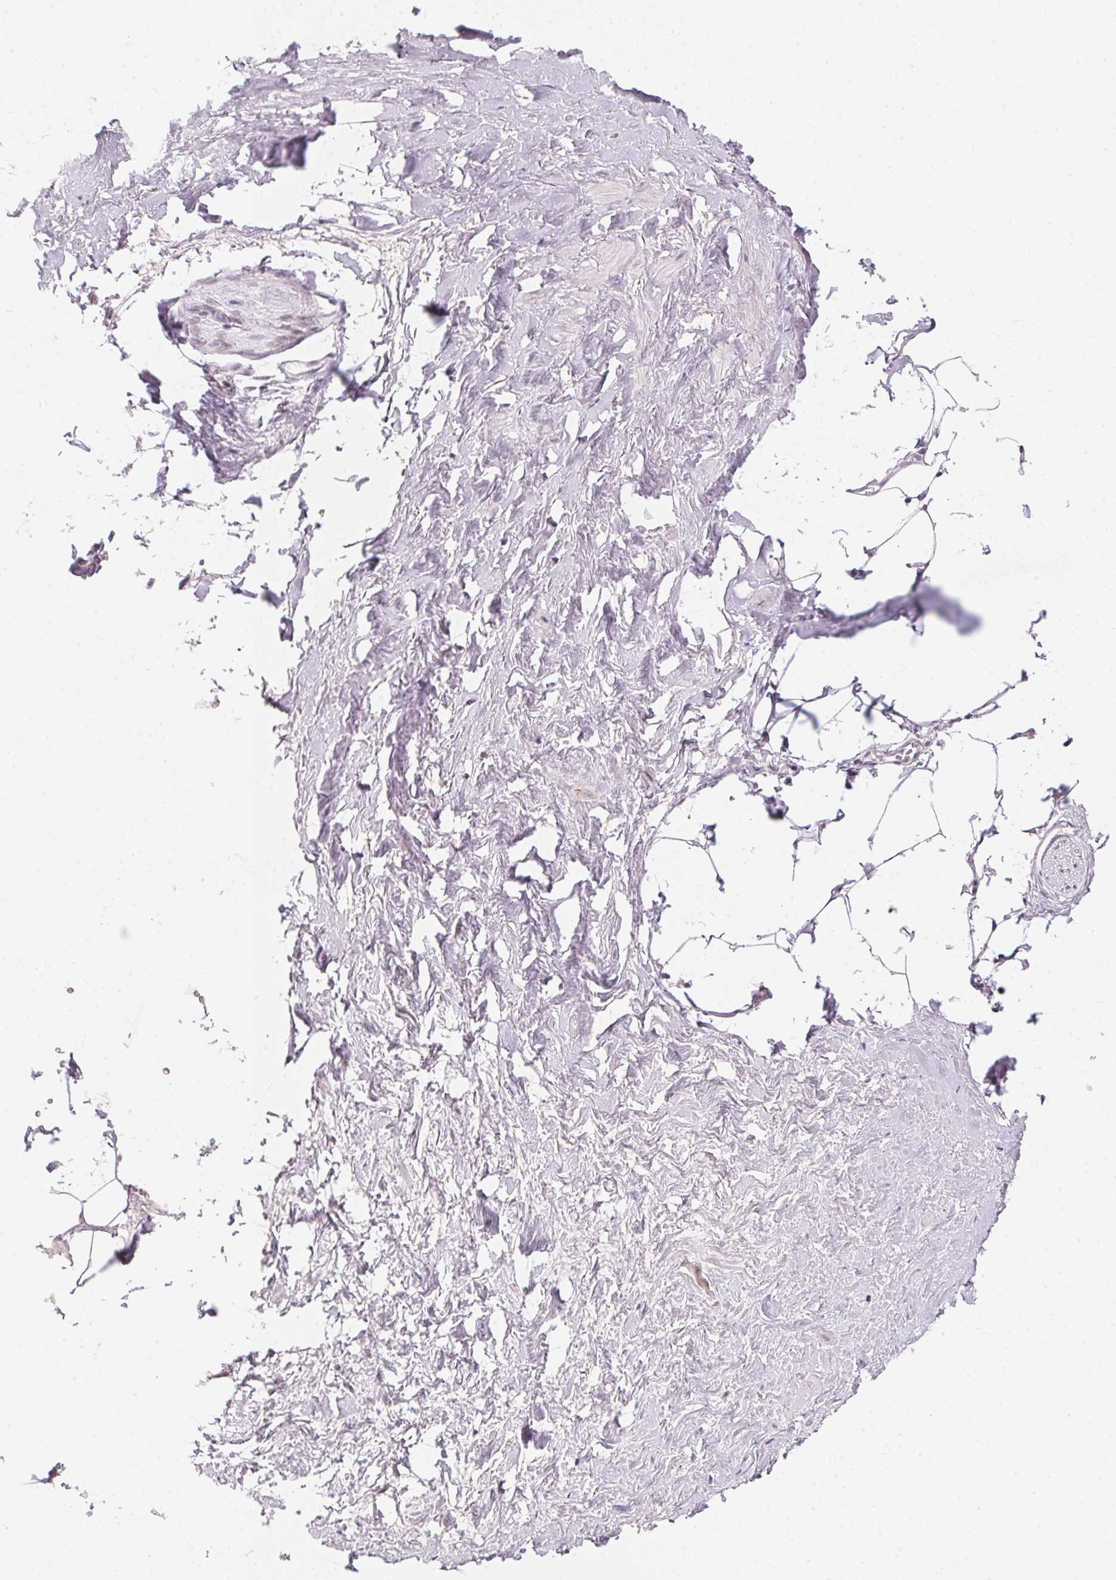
{"staining": {"intensity": "negative", "quantity": "none", "location": "none"}, "tissue": "adipose tissue", "cell_type": "Adipocytes", "image_type": "normal", "snomed": [{"axis": "morphology", "description": "Normal tissue, NOS"}, {"axis": "topography", "description": "Prostate"}, {"axis": "topography", "description": "Peripheral nerve tissue"}], "caption": "Immunohistochemistry (IHC) photomicrograph of normal human adipose tissue stained for a protein (brown), which shows no expression in adipocytes.", "gene": "RAB22A", "patient": {"sex": "male", "age": 55}}